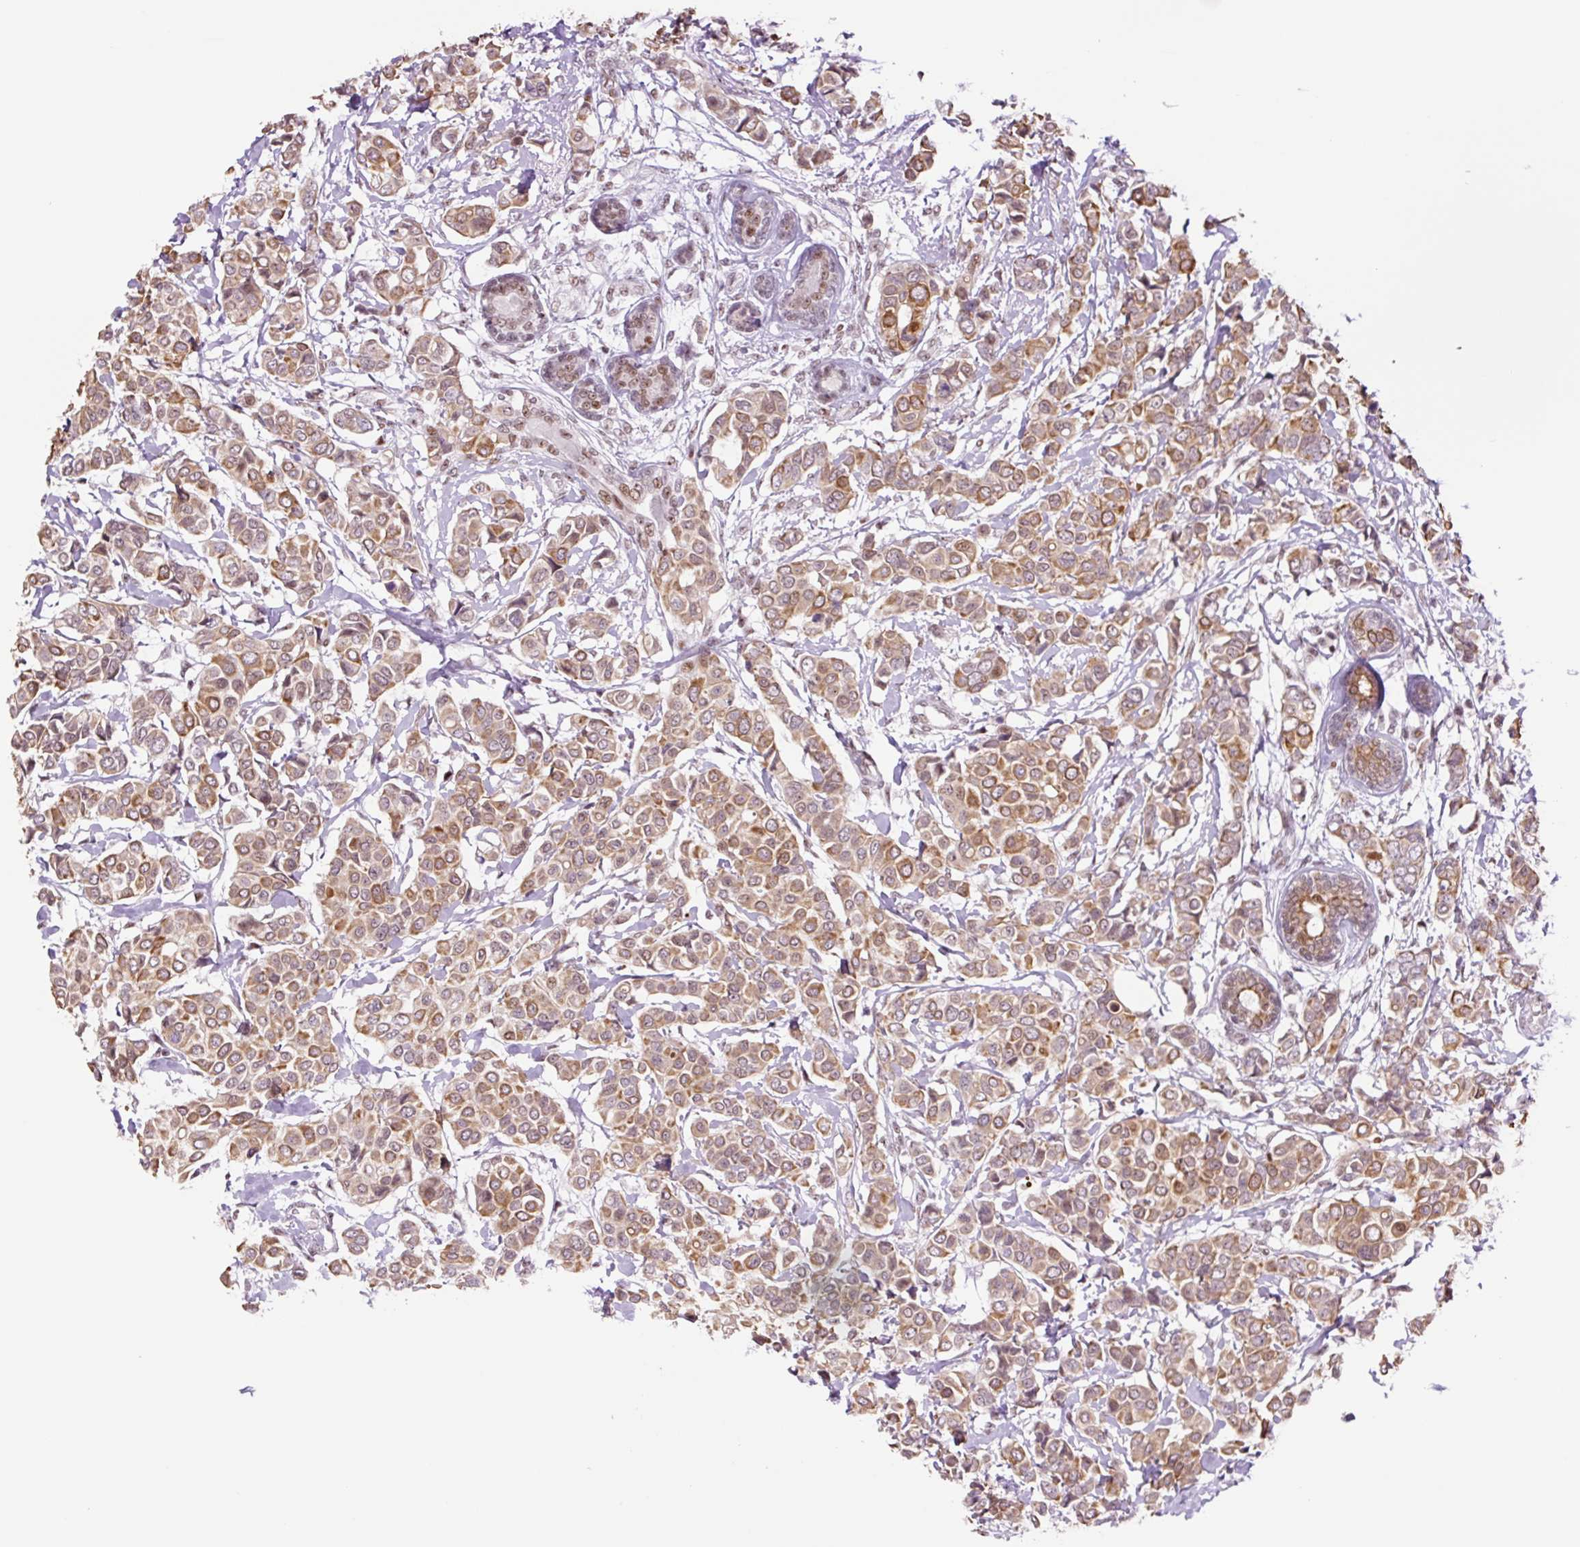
{"staining": {"intensity": "moderate", "quantity": ">75%", "location": "cytoplasmic/membranous,nuclear"}, "tissue": "breast cancer", "cell_type": "Tumor cells", "image_type": "cancer", "snomed": [{"axis": "morphology", "description": "Lobular carcinoma"}, {"axis": "topography", "description": "Breast"}], "caption": "IHC (DAB (3,3'-diaminobenzidine)) staining of human breast cancer displays moderate cytoplasmic/membranous and nuclear protein staining in about >75% of tumor cells.", "gene": "TAF1A", "patient": {"sex": "female", "age": 51}}